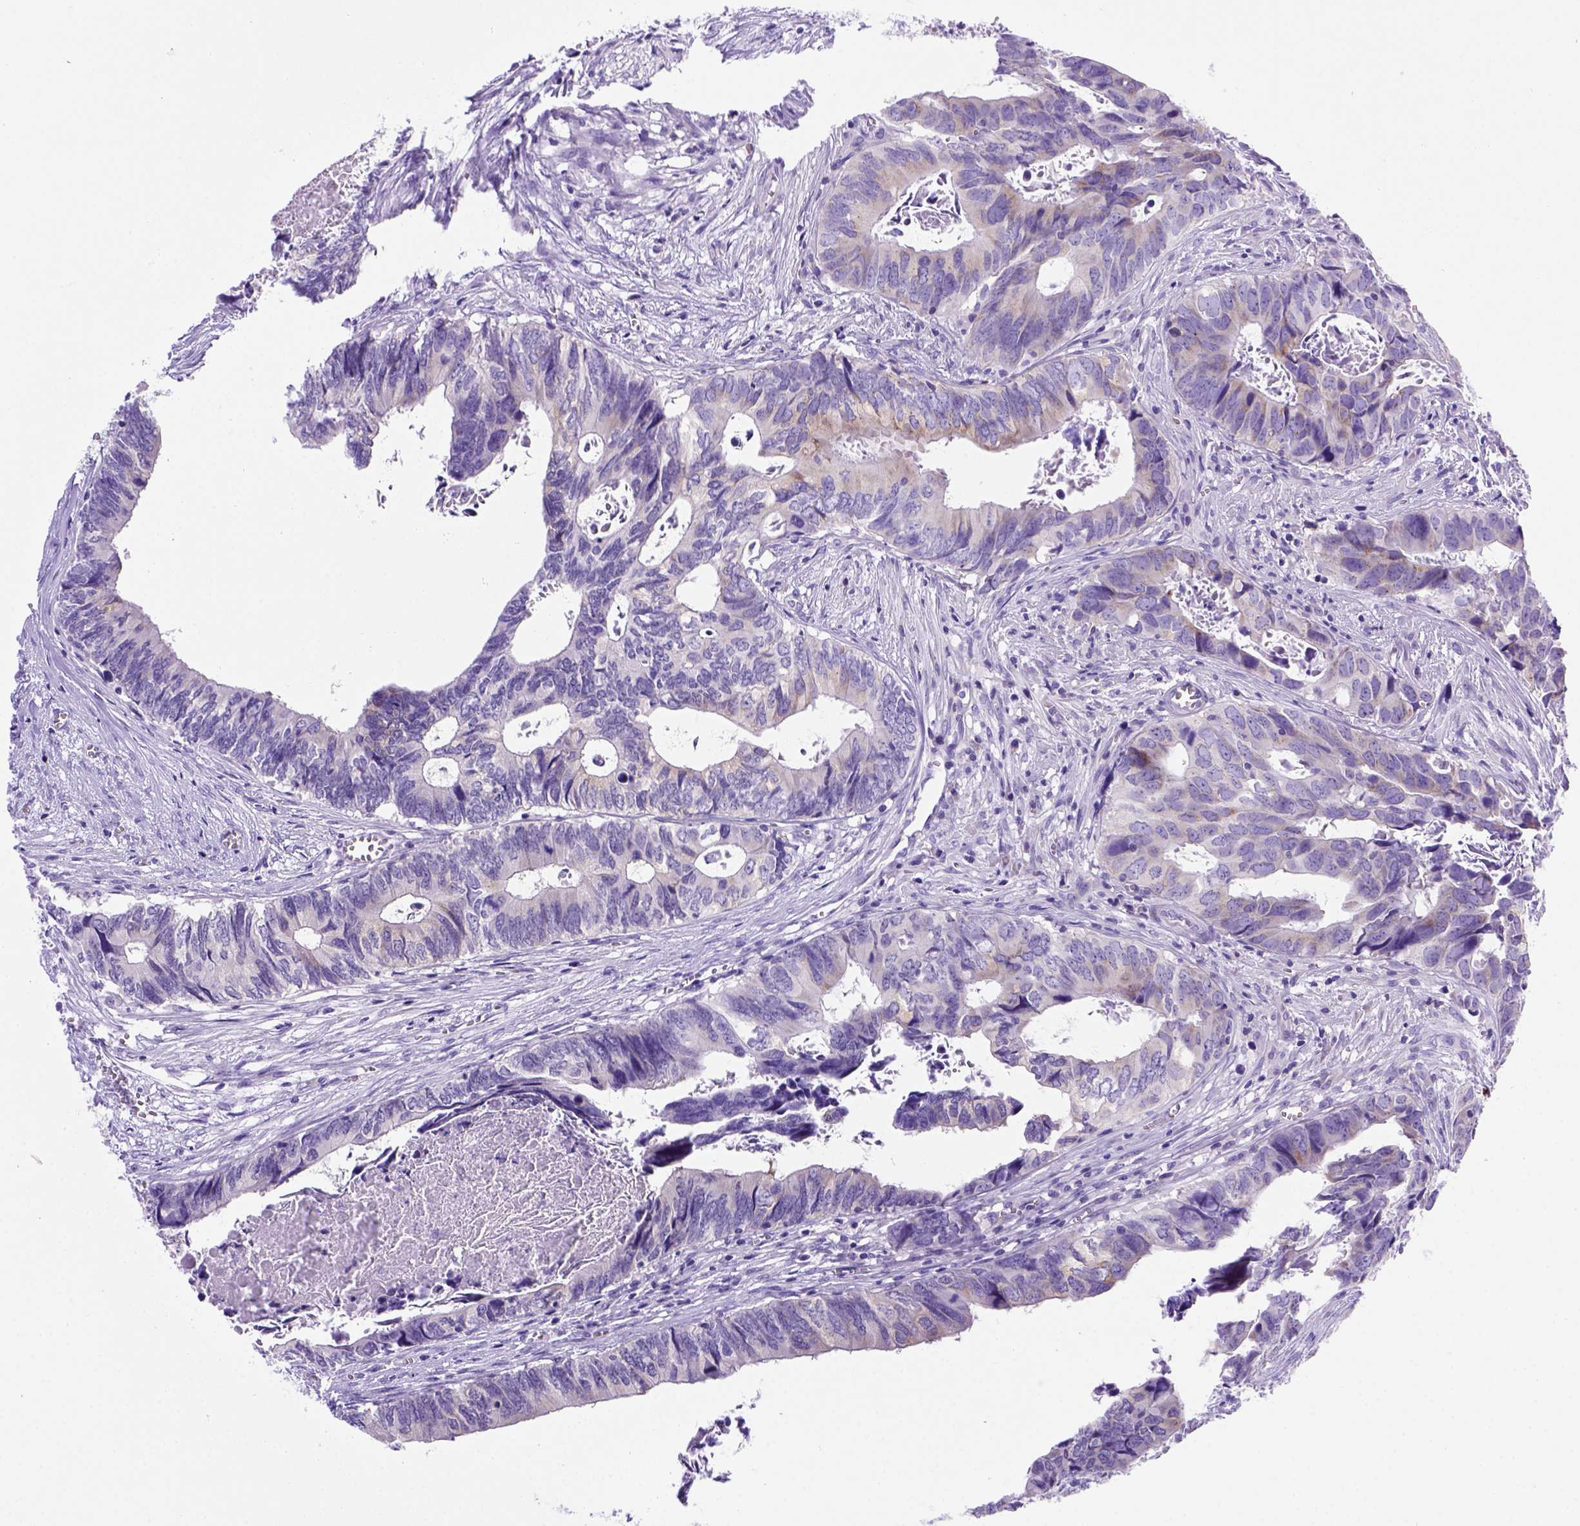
{"staining": {"intensity": "moderate", "quantity": "25%-75%", "location": "cytoplasmic/membranous"}, "tissue": "colorectal cancer", "cell_type": "Tumor cells", "image_type": "cancer", "snomed": [{"axis": "morphology", "description": "Adenocarcinoma, NOS"}, {"axis": "topography", "description": "Colon"}], "caption": "IHC image of adenocarcinoma (colorectal) stained for a protein (brown), which reveals medium levels of moderate cytoplasmic/membranous positivity in about 25%-75% of tumor cells.", "gene": "FOXI1", "patient": {"sex": "female", "age": 82}}